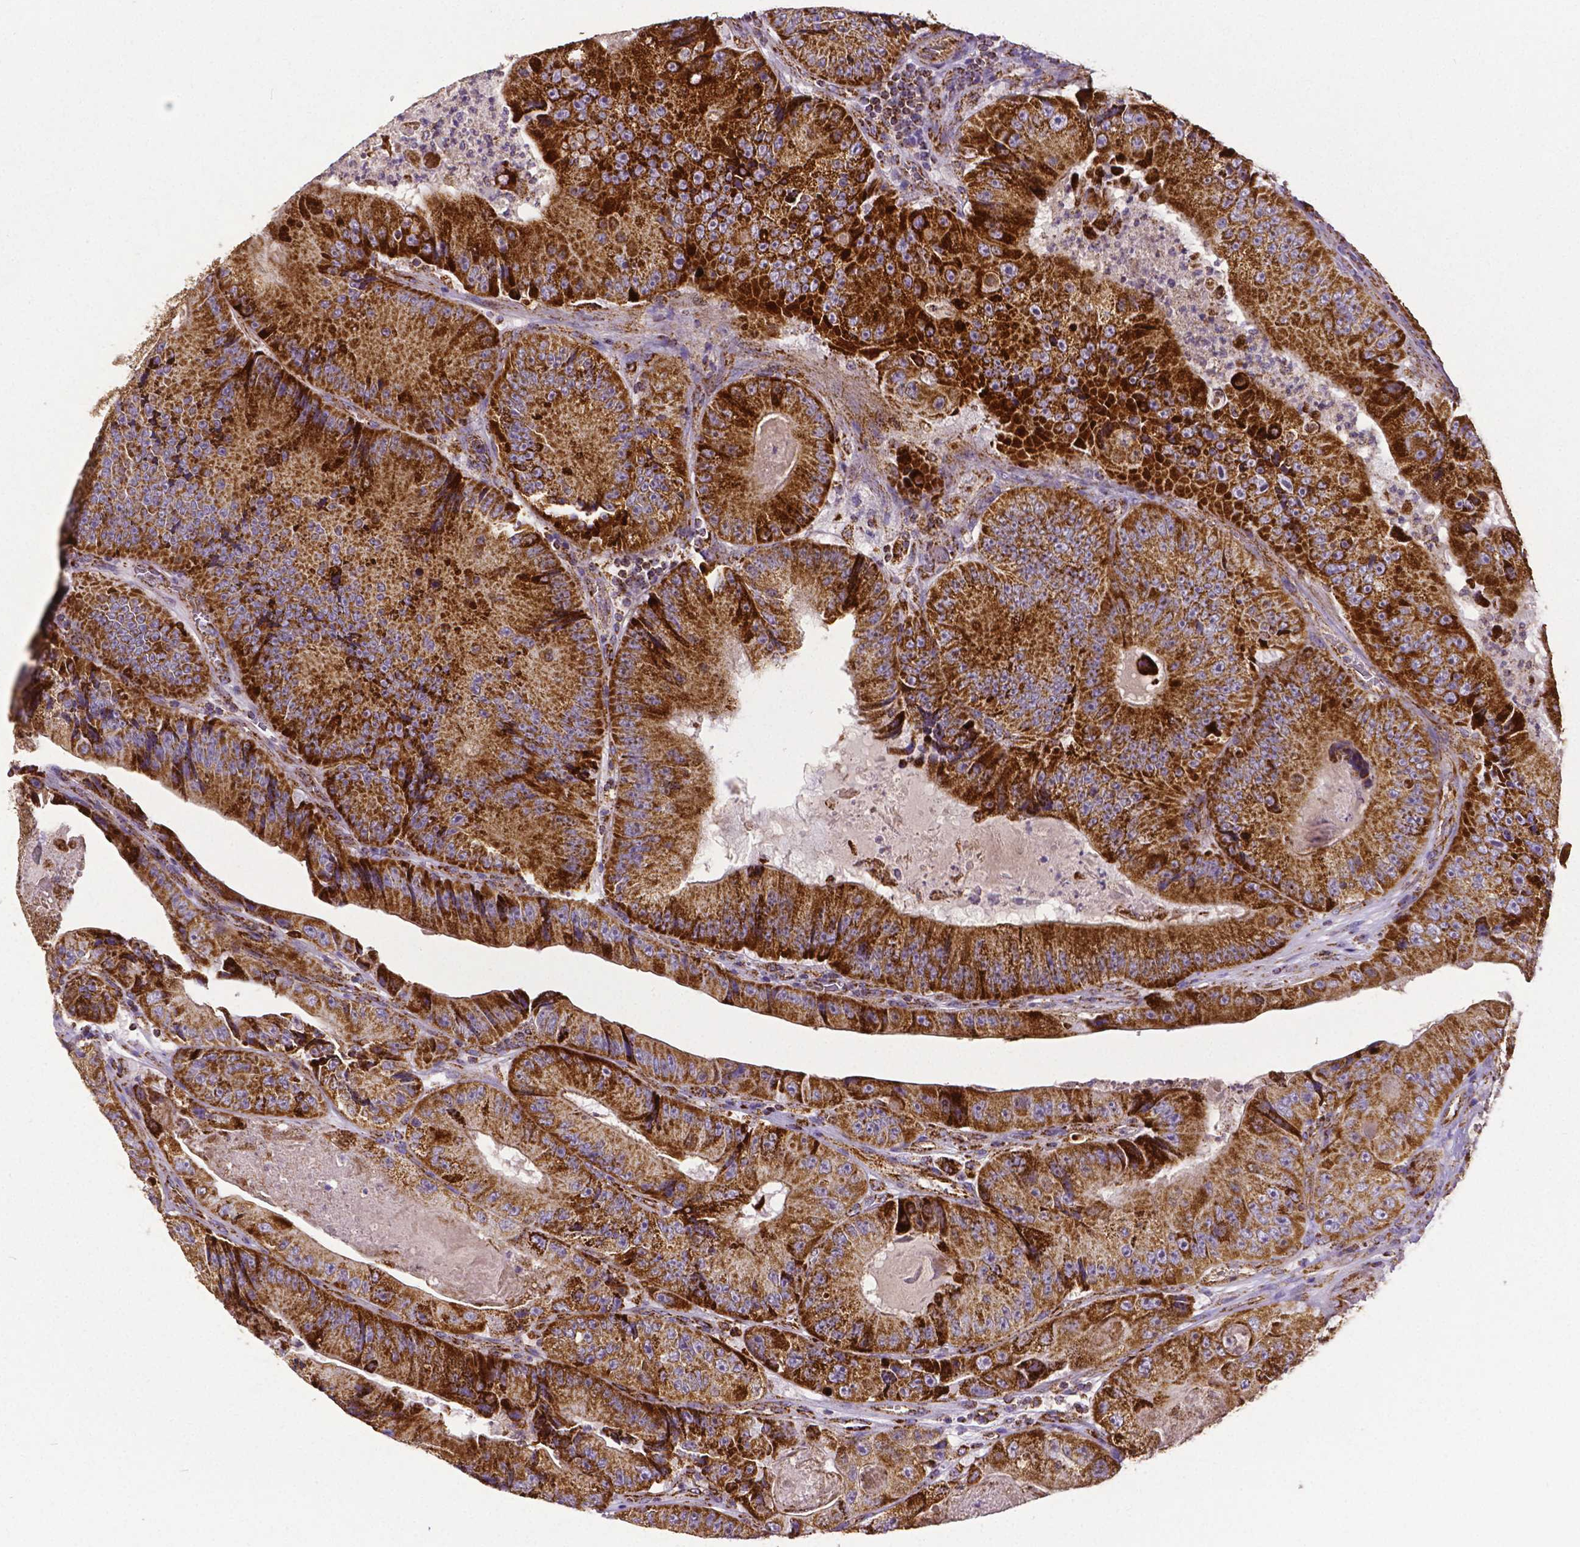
{"staining": {"intensity": "strong", "quantity": ">75%", "location": "cytoplasmic/membranous"}, "tissue": "colorectal cancer", "cell_type": "Tumor cells", "image_type": "cancer", "snomed": [{"axis": "morphology", "description": "Adenocarcinoma, NOS"}, {"axis": "topography", "description": "Colon"}], "caption": "Immunohistochemical staining of colorectal cancer (adenocarcinoma) reveals high levels of strong cytoplasmic/membranous positivity in approximately >75% of tumor cells.", "gene": "MACC1", "patient": {"sex": "female", "age": 86}}